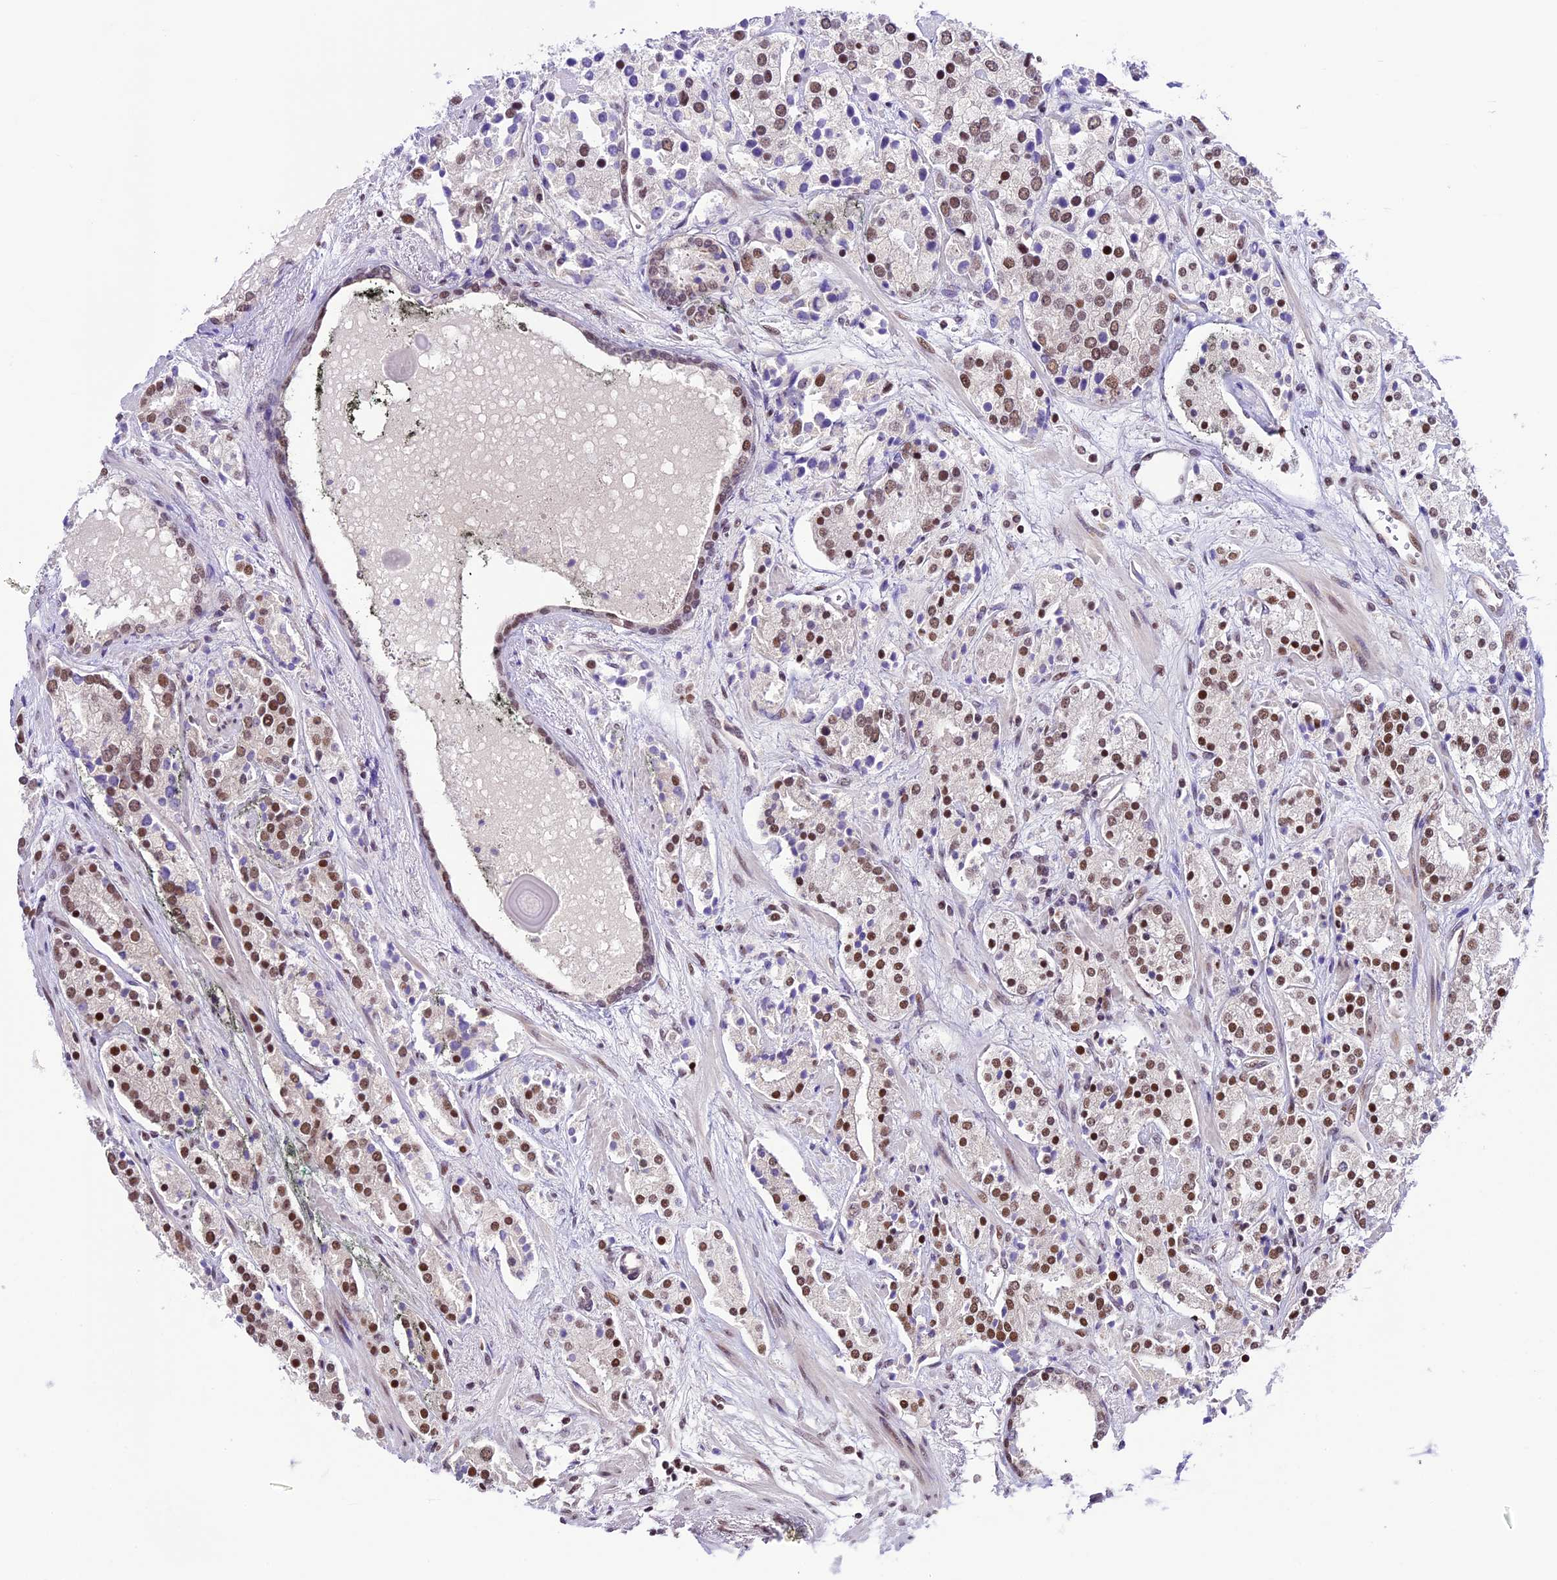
{"staining": {"intensity": "moderate", "quantity": ">75%", "location": "nuclear"}, "tissue": "prostate cancer", "cell_type": "Tumor cells", "image_type": "cancer", "snomed": [{"axis": "morphology", "description": "Adenocarcinoma, High grade"}, {"axis": "topography", "description": "Prostate"}], "caption": "IHC photomicrograph of human prostate adenocarcinoma (high-grade) stained for a protein (brown), which reveals medium levels of moderate nuclear expression in about >75% of tumor cells.", "gene": "SHKBP1", "patient": {"sex": "male", "age": 71}}